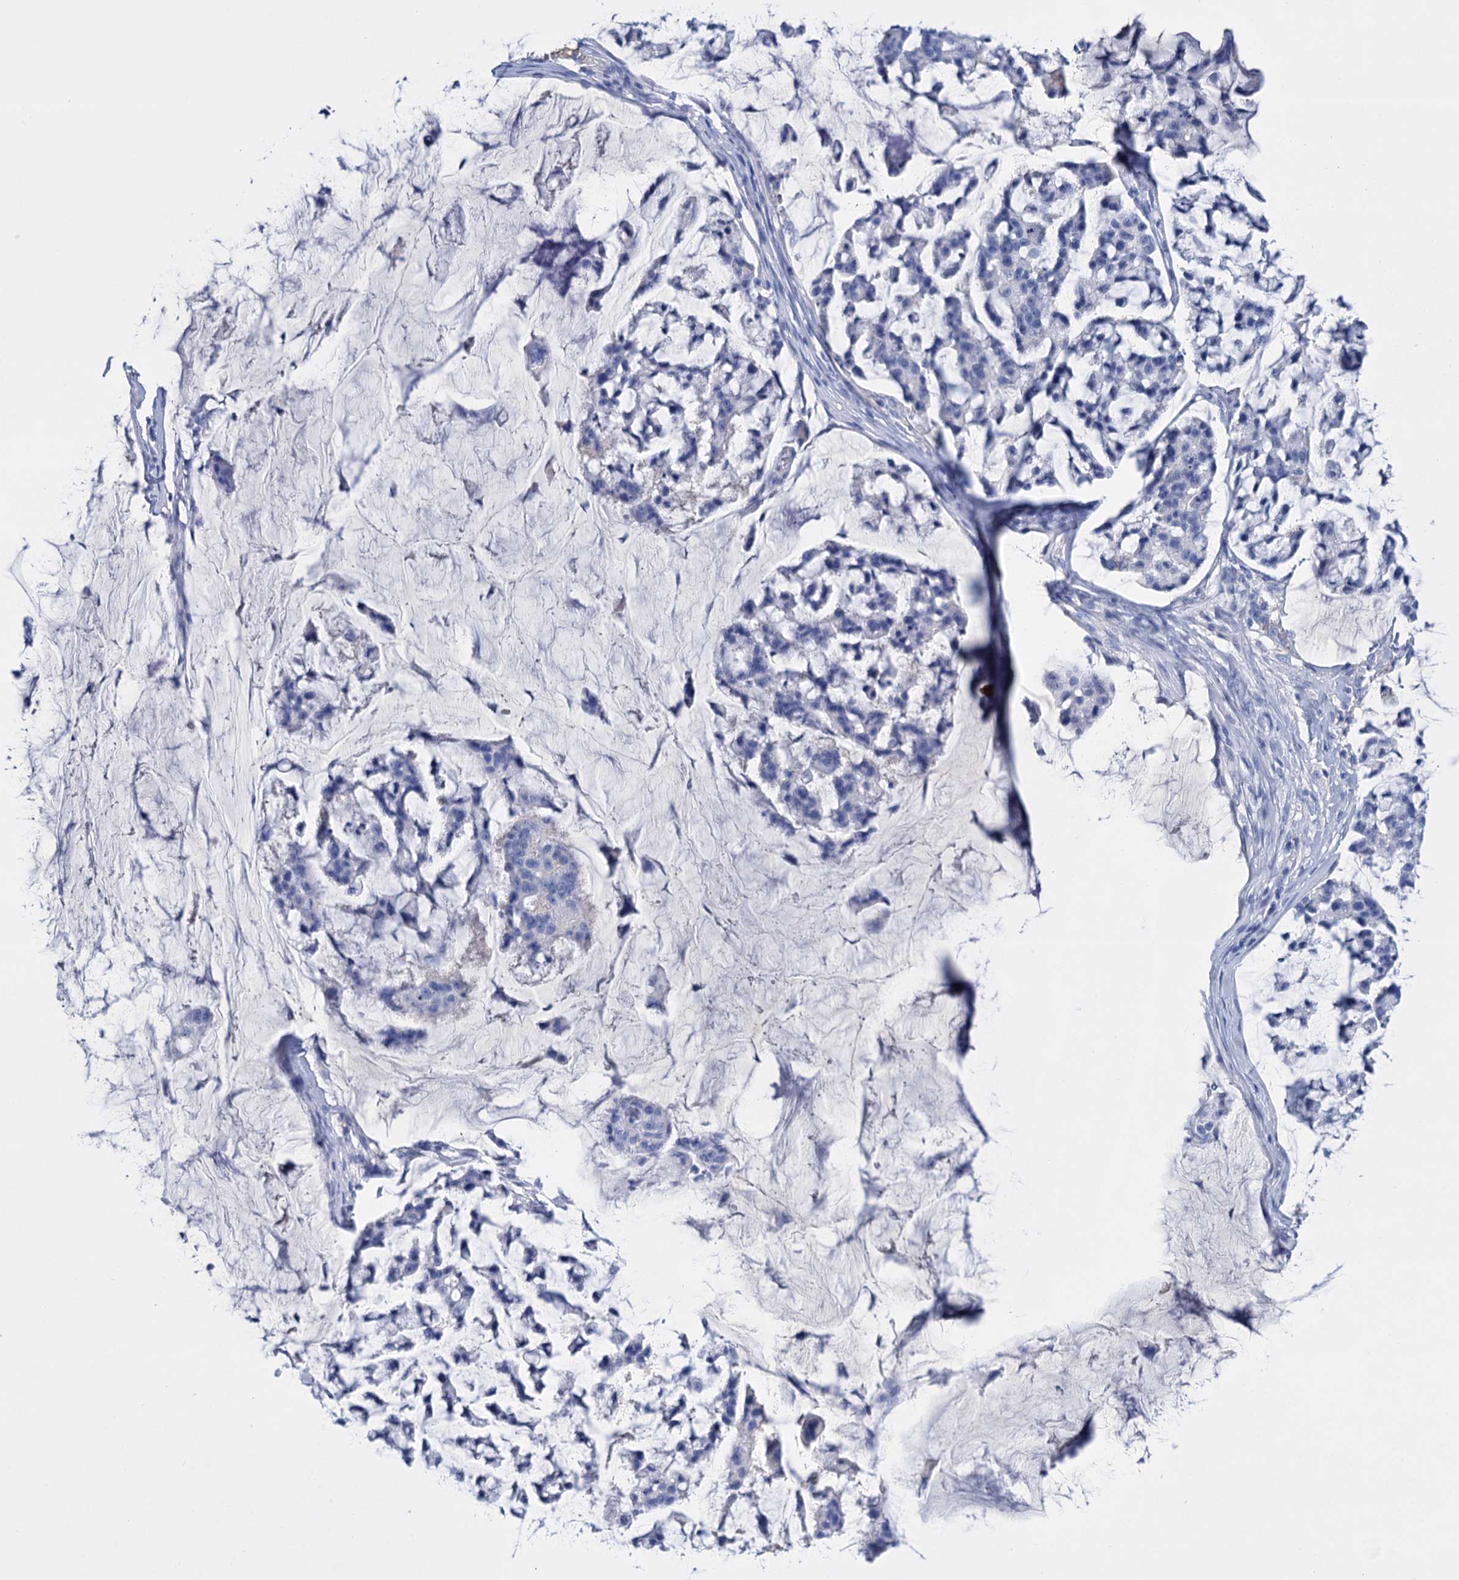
{"staining": {"intensity": "negative", "quantity": "none", "location": "none"}, "tissue": "stomach cancer", "cell_type": "Tumor cells", "image_type": "cancer", "snomed": [{"axis": "morphology", "description": "Adenocarcinoma, NOS"}, {"axis": "topography", "description": "Stomach, lower"}], "caption": "Tumor cells show no significant protein positivity in stomach cancer (adenocarcinoma). (DAB (3,3'-diaminobenzidine) immunohistochemistry with hematoxylin counter stain).", "gene": "FBXW12", "patient": {"sex": "male", "age": 67}}